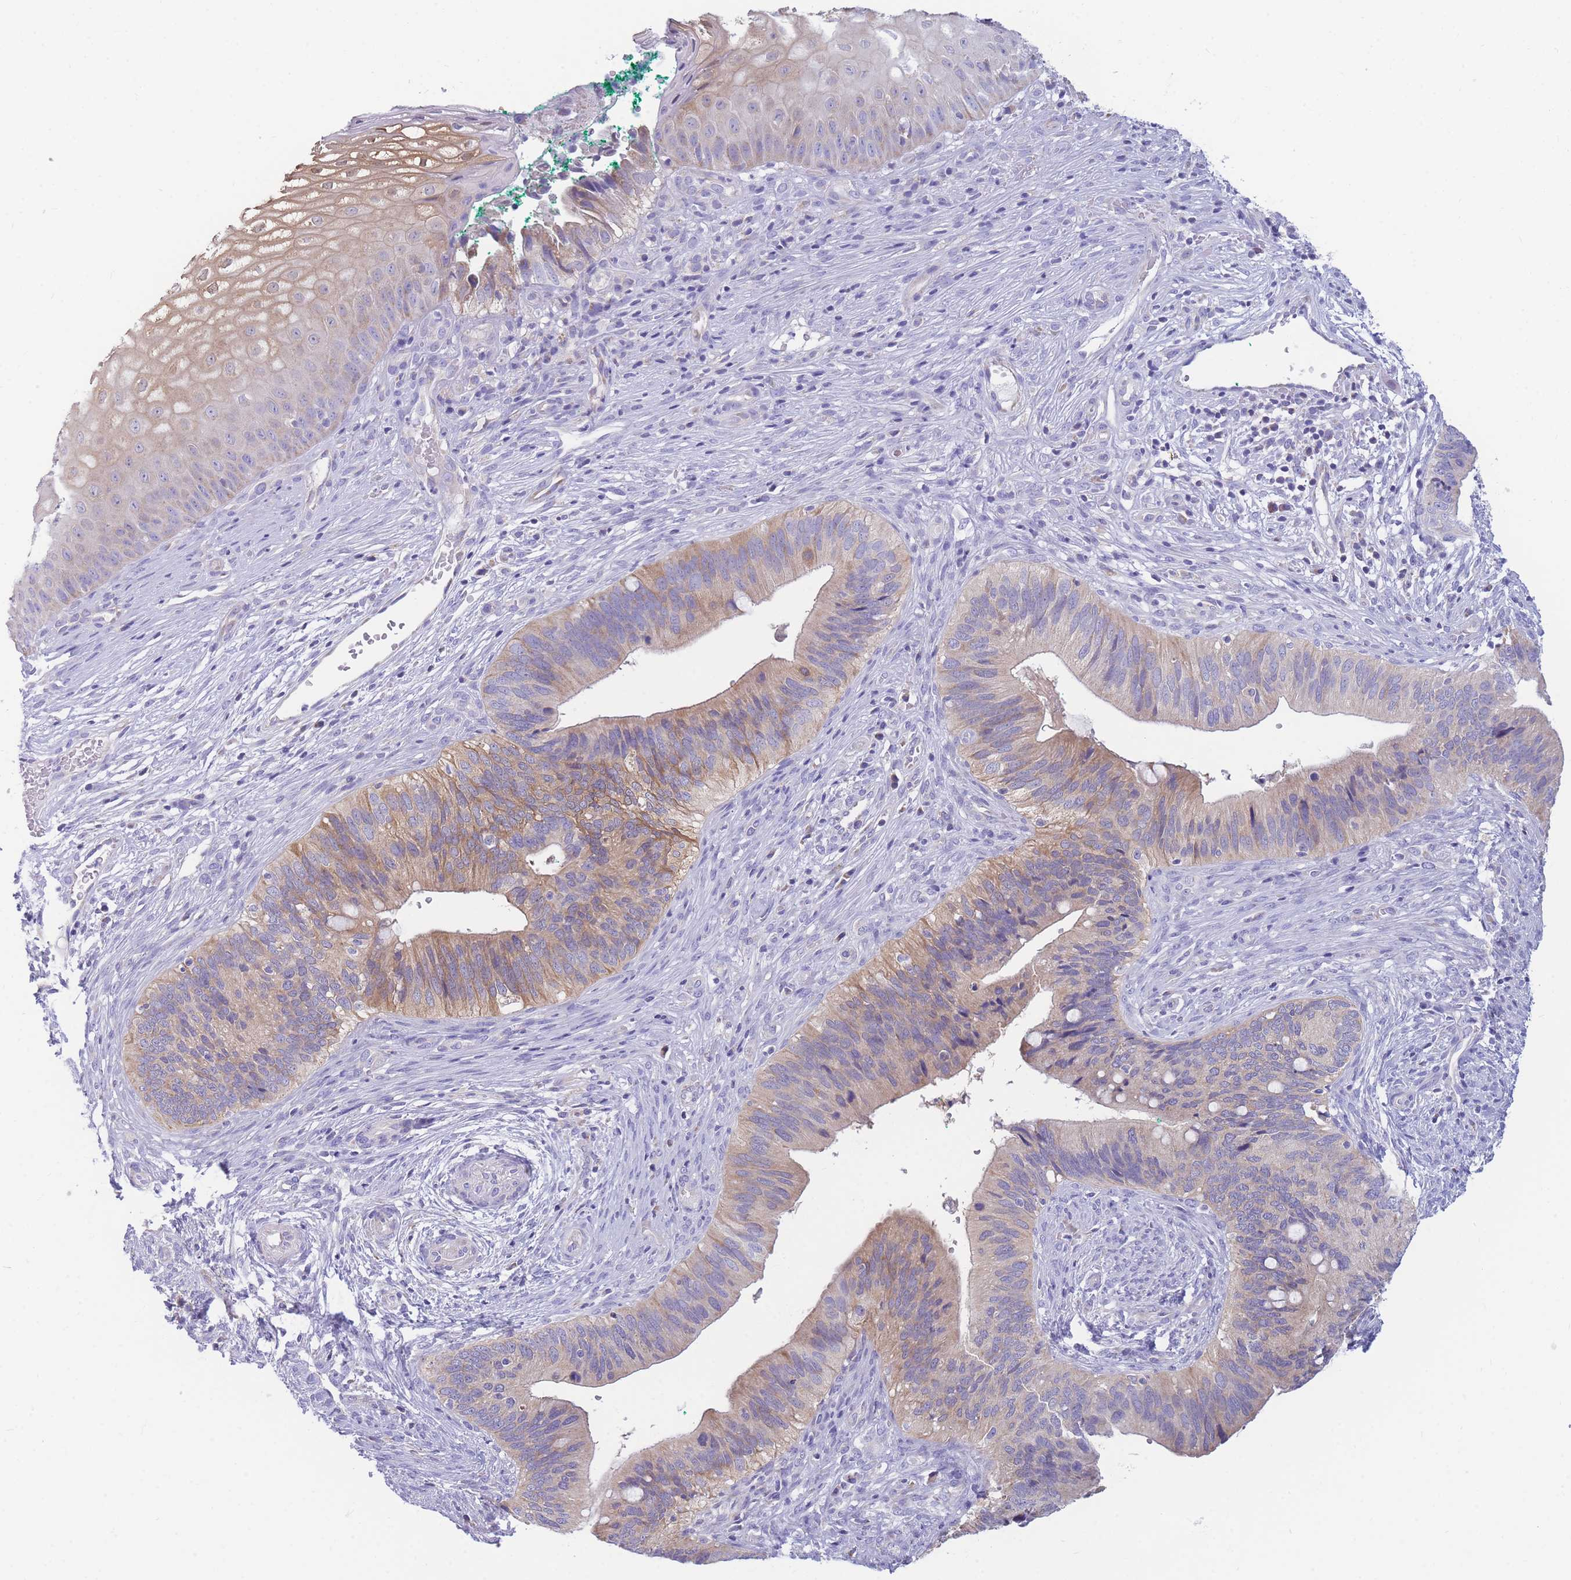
{"staining": {"intensity": "moderate", "quantity": "25%-75%", "location": "cytoplasmic/membranous"}, "tissue": "cervical cancer", "cell_type": "Tumor cells", "image_type": "cancer", "snomed": [{"axis": "morphology", "description": "Adenocarcinoma, NOS"}, {"axis": "topography", "description": "Cervix"}], "caption": "Immunohistochemistry (IHC) micrograph of human adenocarcinoma (cervical) stained for a protein (brown), which shows medium levels of moderate cytoplasmic/membranous expression in approximately 25%-75% of tumor cells.", "gene": "DHRS11", "patient": {"sex": "female", "age": 42}}